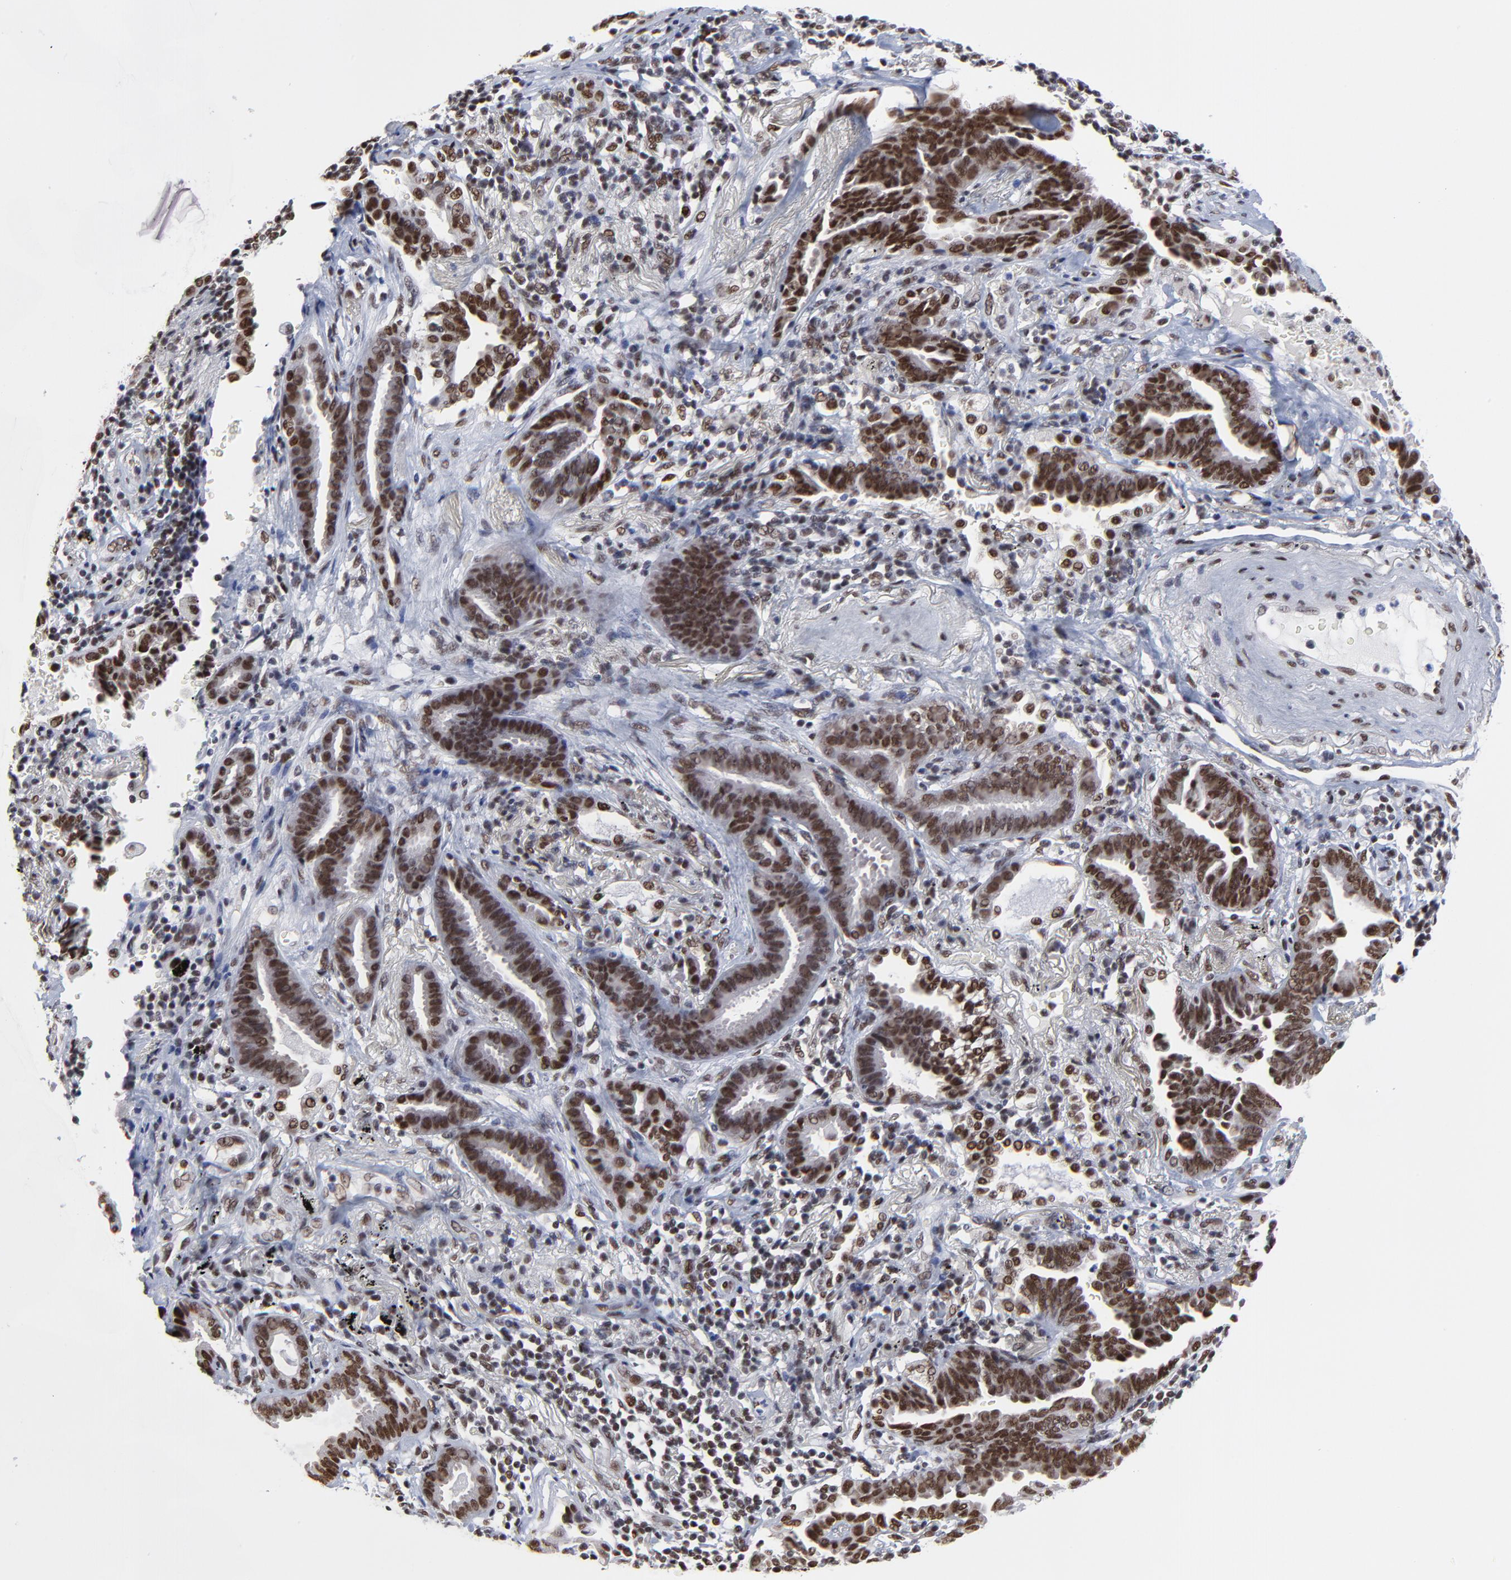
{"staining": {"intensity": "strong", "quantity": ">75%", "location": "nuclear"}, "tissue": "lung cancer", "cell_type": "Tumor cells", "image_type": "cancer", "snomed": [{"axis": "morphology", "description": "Adenocarcinoma, NOS"}, {"axis": "topography", "description": "Lung"}], "caption": "This histopathology image demonstrates IHC staining of lung adenocarcinoma, with high strong nuclear staining in approximately >75% of tumor cells.", "gene": "ZMYM3", "patient": {"sex": "female", "age": 64}}